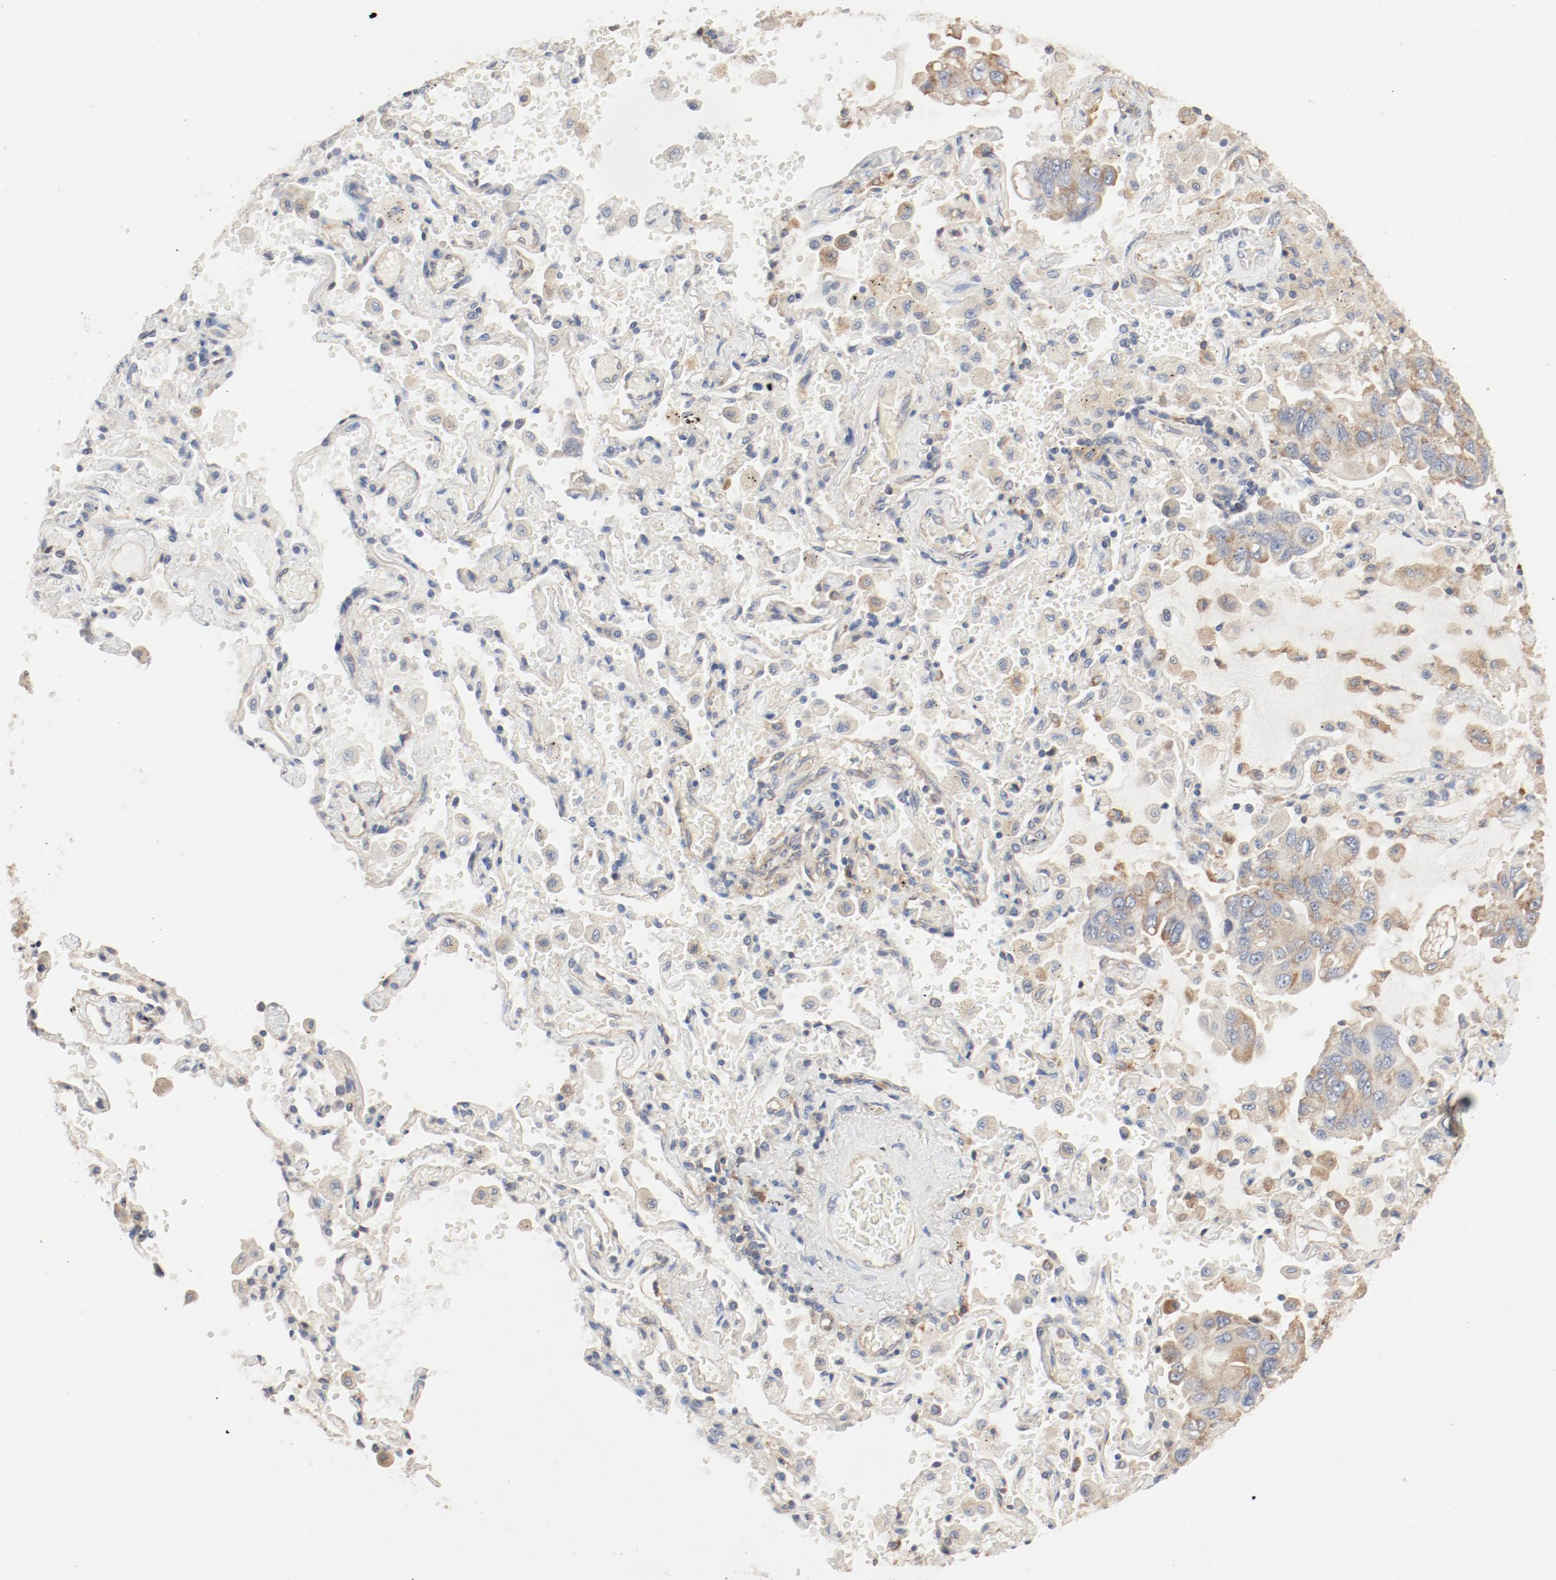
{"staining": {"intensity": "moderate", "quantity": ">75%", "location": "cytoplasmic/membranous"}, "tissue": "lung cancer", "cell_type": "Tumor cells", "image_type": "cancer", "snomed": [{"axis": "morphology", "description": "Adenocarcinoma, NOS"}, {"axis": "topography", "description": "Lung"}], "caption": "Lung cancer (adenocarcinoma) tissue exhibits moderate cytoplasmic/membranous positivity in approximately >75% of tumor cells, visualized by immunohistochemistry.", "gene": "RPS6", "patient": {"sex": "male", "age": 64}}